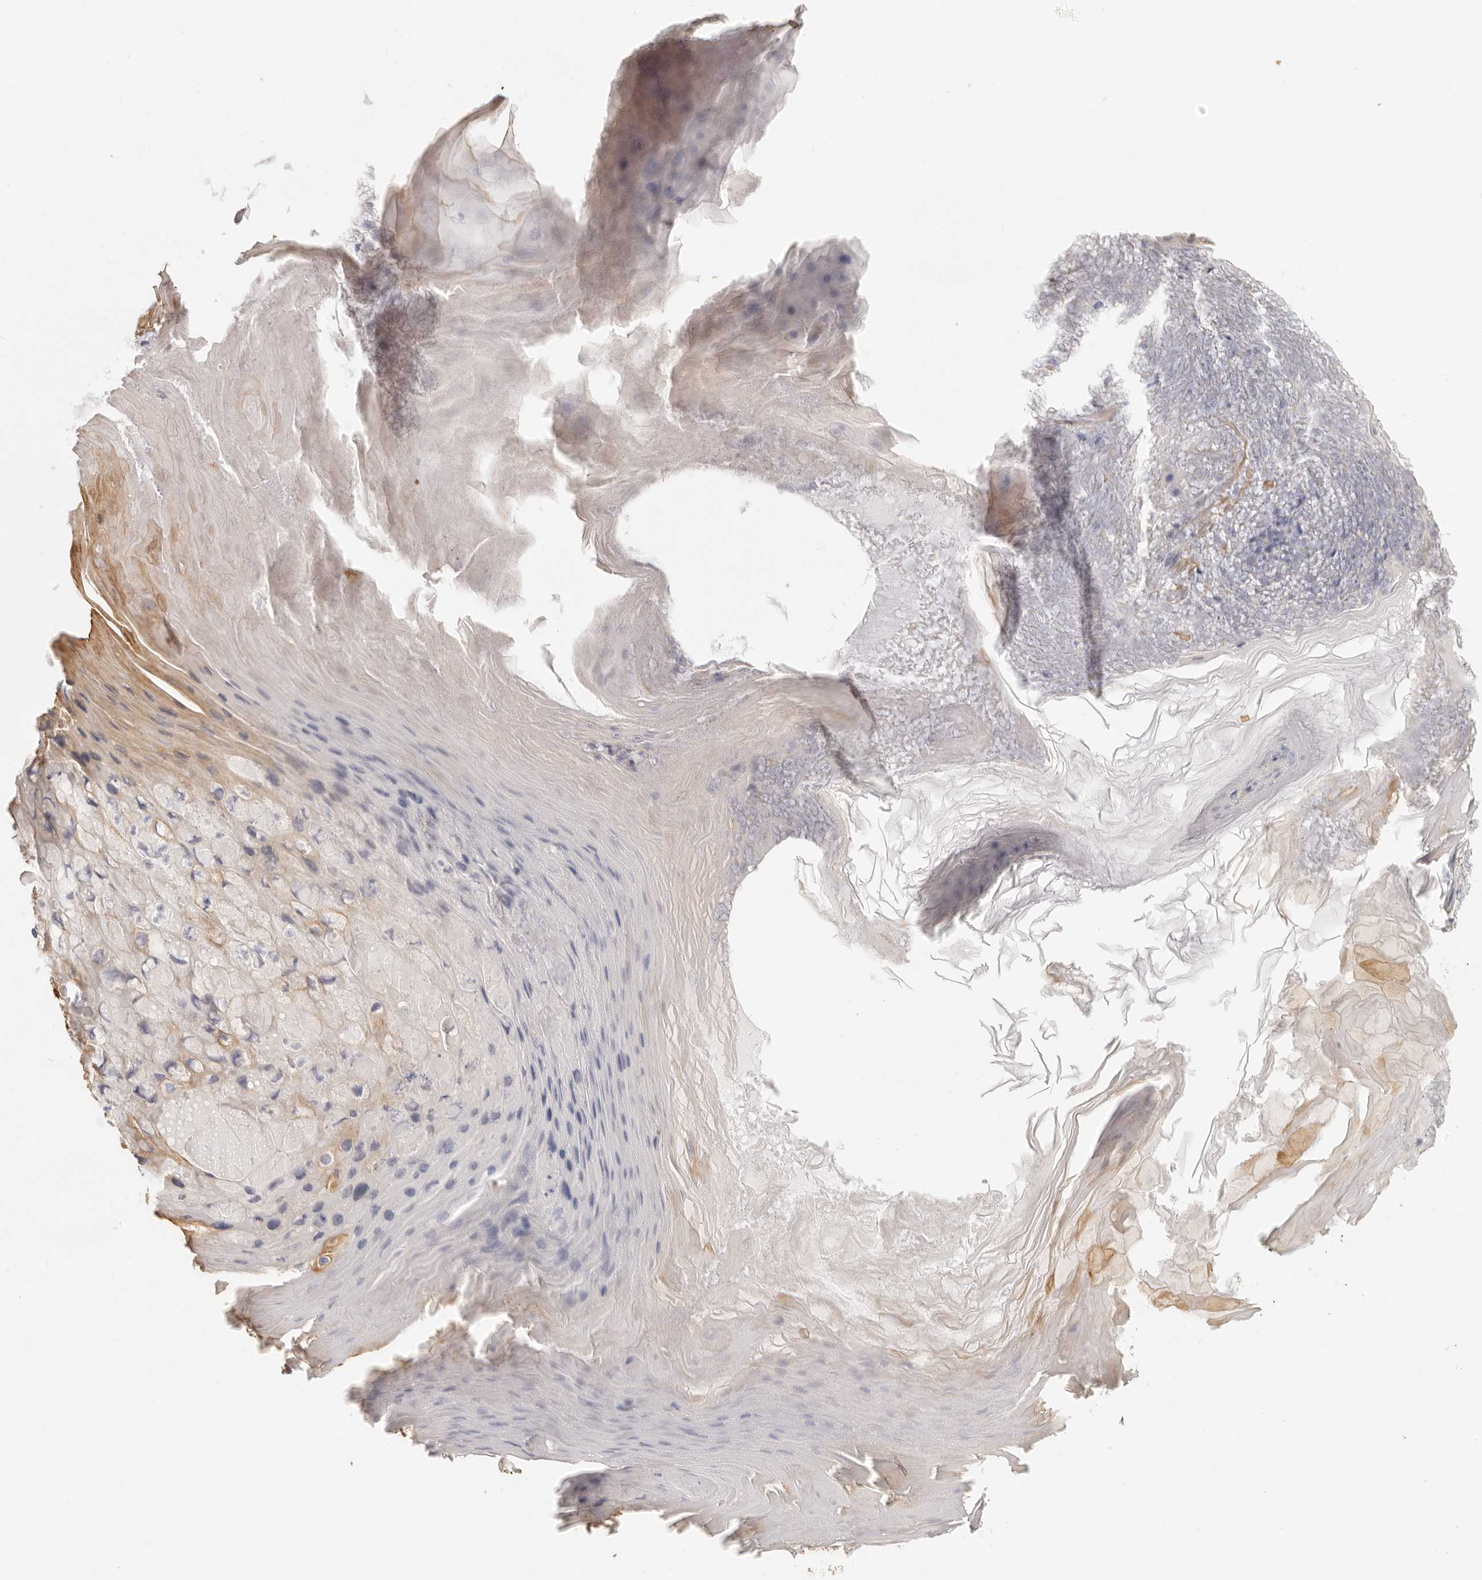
{"staining": {"intensity": "moderate", "quantity": "25%-75%", "location": "cytoplasmic/membranous"}, "tissue": "skin cancer", "cell_type": "Tumor cells", "image_type": "cancer", "snomed": [{"axis": "morphology", "description": "Squamous cell carcinoma, NOS"}, {"axis": "topography", "description": "Skin"}], "caption": "Immunohistochemistry micrograph of neoplastic tissue: squamous cell carcinoma (skin) stained using IHC exhibits medium levels of moderate protein expression localized specifically in the cytoplasmic/membranous of tumor cells, appearing as a cytoplasmic/membranous brown color.", "gene": "RXFP1", "patient": {"sex": "female", "age": 88}}